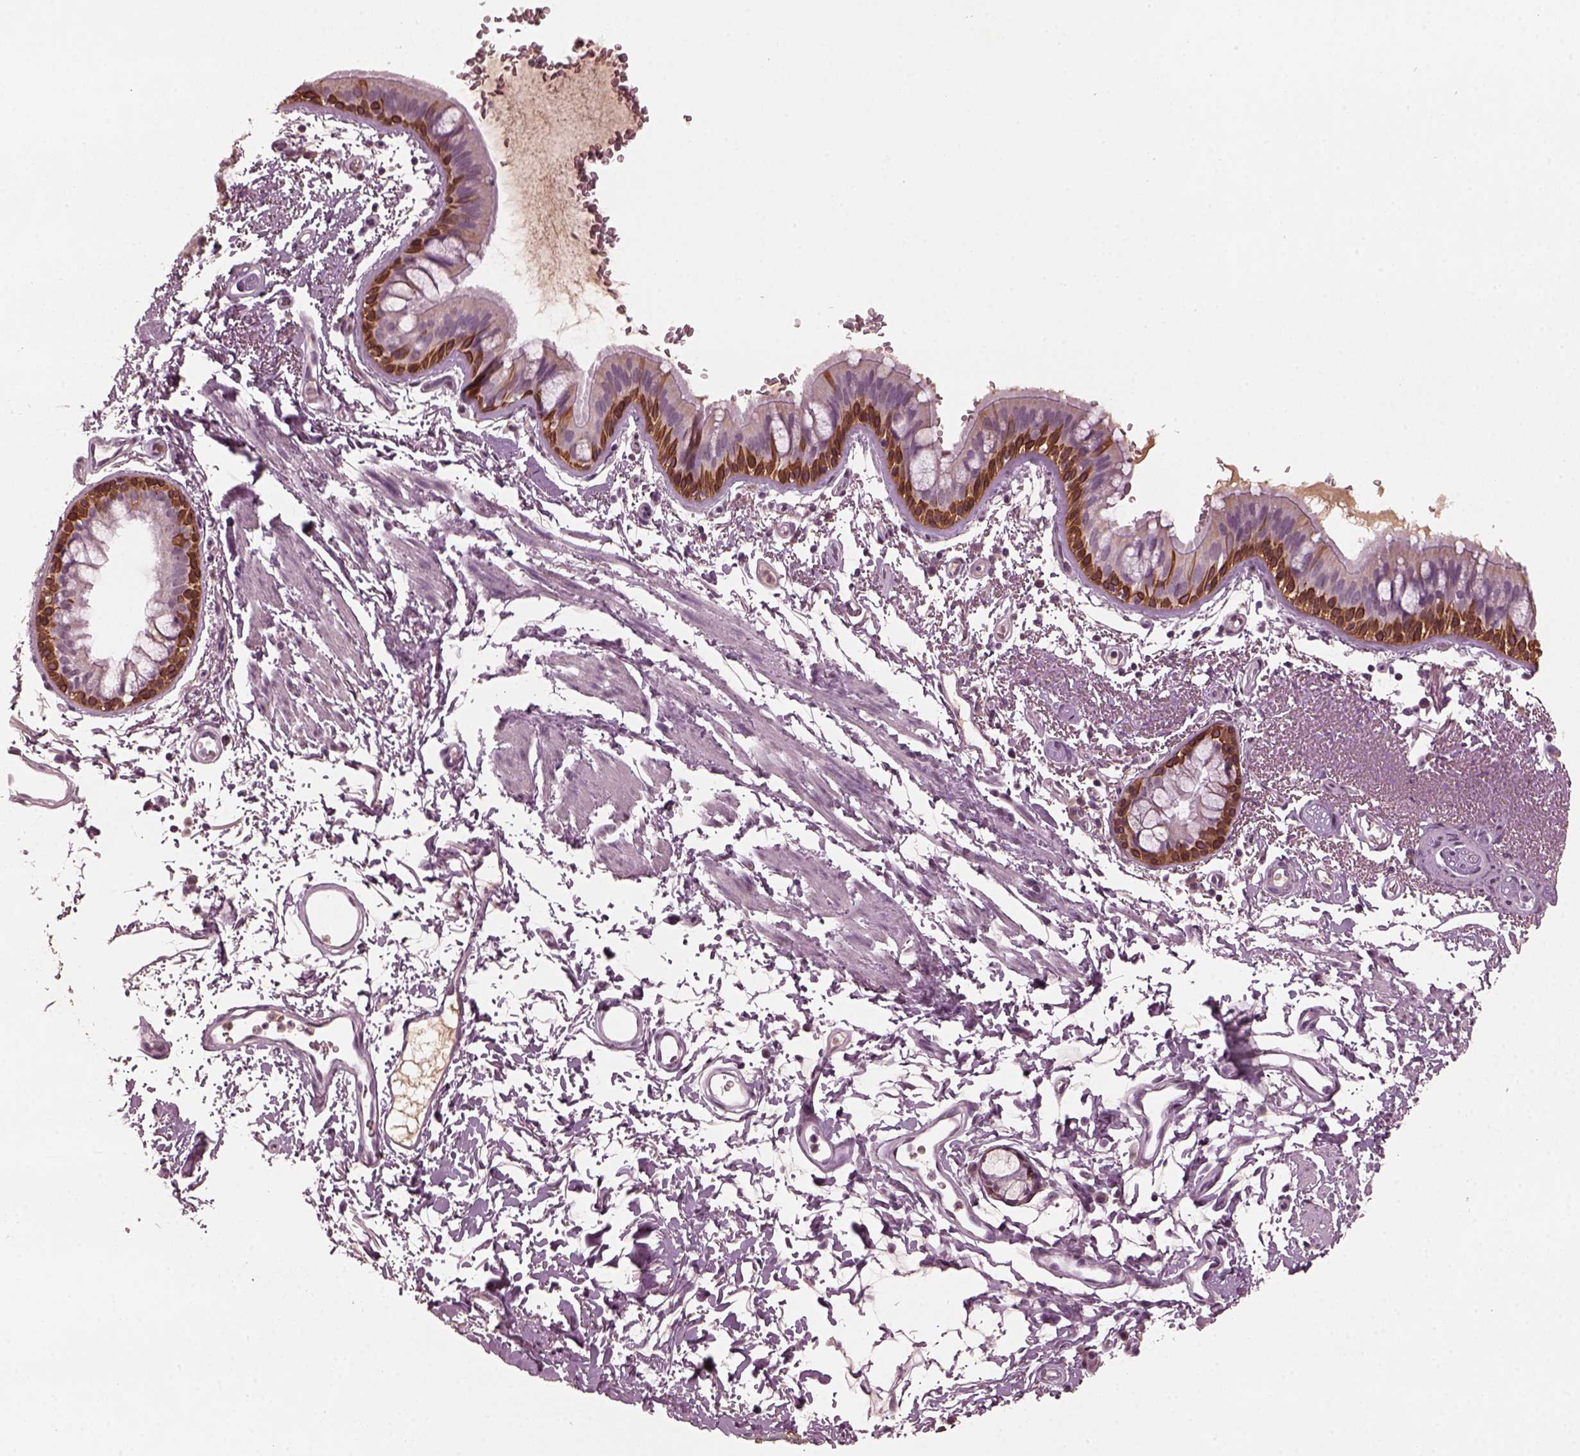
{"staining": {"intensity": "strong", "quantity": "25%-75%", "location": "cytoplasmic/membranous"}, "tissue": "bronchus", "cell_type": "Respiratory epithelial cells", "image_type": "normal", "snomed": [{"axis": "morphology", "description": "Normal tissue, NOS"}, {"axis": "topography", "description": "Lymph node"}, {"axis": "topography", "description": "Bronchus"}], "caption": "Brown immunohistochemical staining in benign human bronchus shows strong cytoplasmic/membranous staining in approximately 25%-75% of respiratory epithelial cells. The protein is shown in brown color, while the nuclei are stained blue.", "gene": "KRT79", "patient": {"sex": "female", "age": 70}}